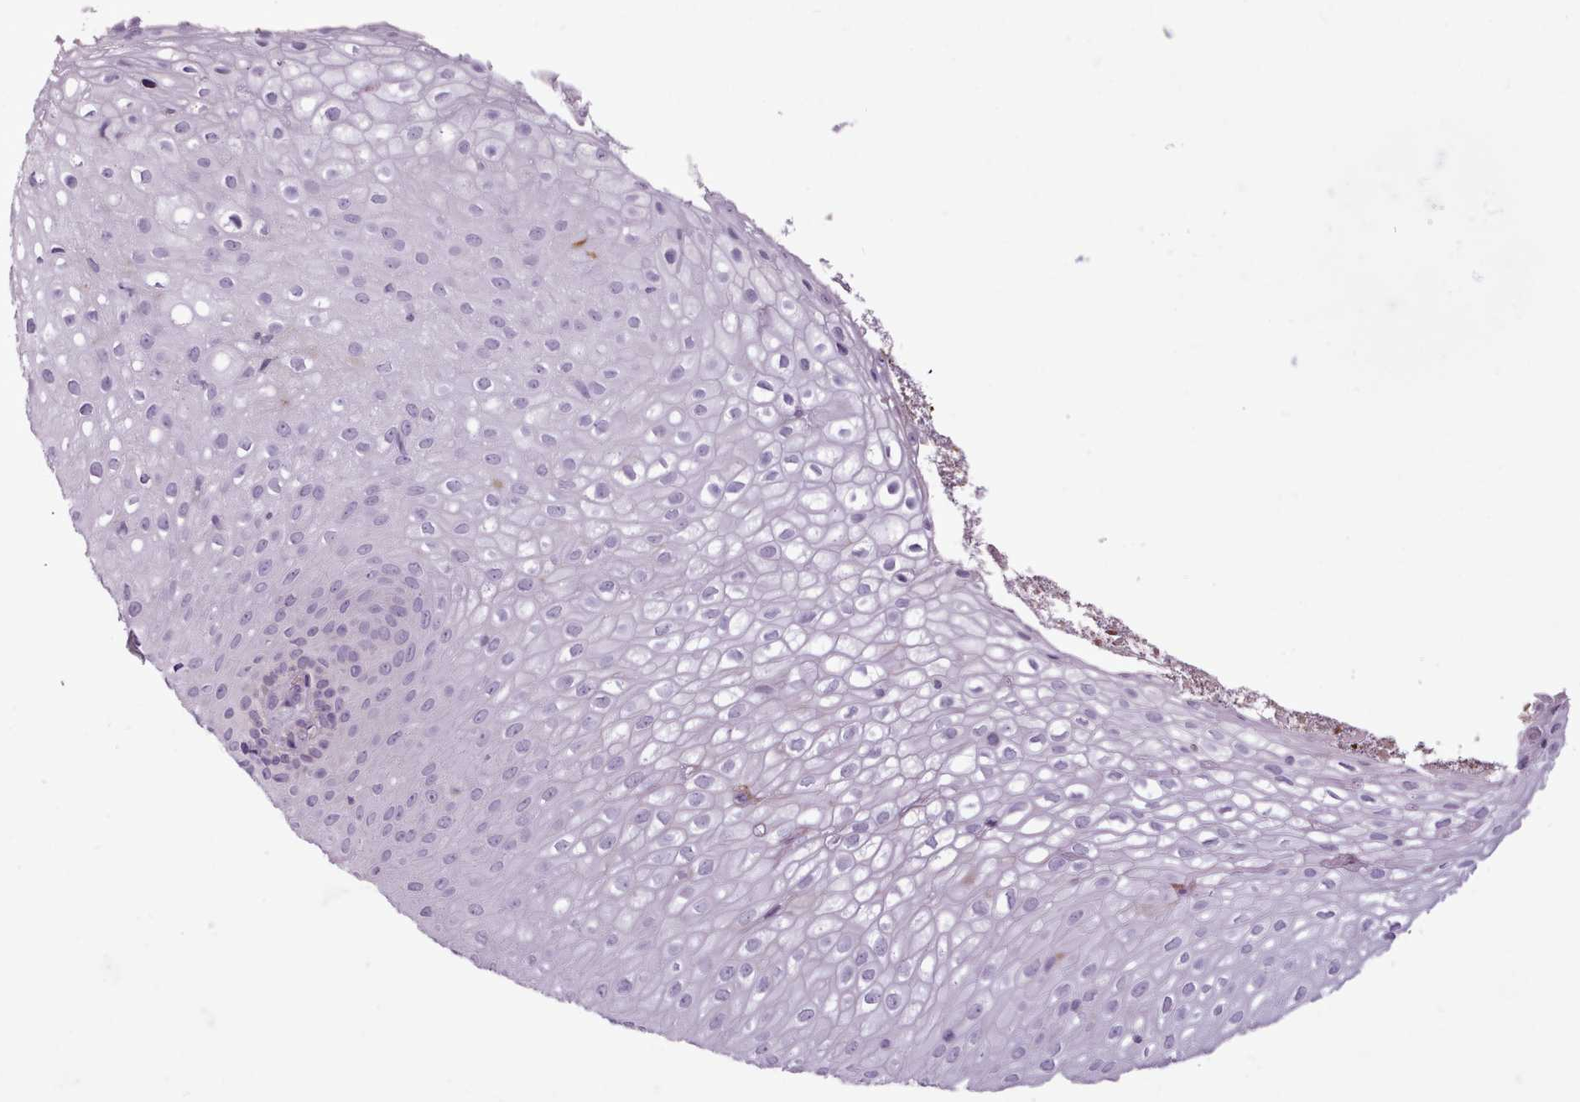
{"staining": {"intensity": "negative", "quantity": "none", "location": "none"}, "tissue": "skin", "cell_type": "Epidermal cells", "image_type": "normal", "snomed": [{"axis": "morphology", "description": "Normal tissue, NOS"}, {"axis": "topography", "description": "Anal"}], "caption": "The immunohistochemistry (IHC) image has no significant expression in epidermal cells of skin. (DAB immunohistochemistry (IHC) with hematoxylin counter stain).", "gene": "AVL9", "patient": {"sex": "male", "age": 80}}